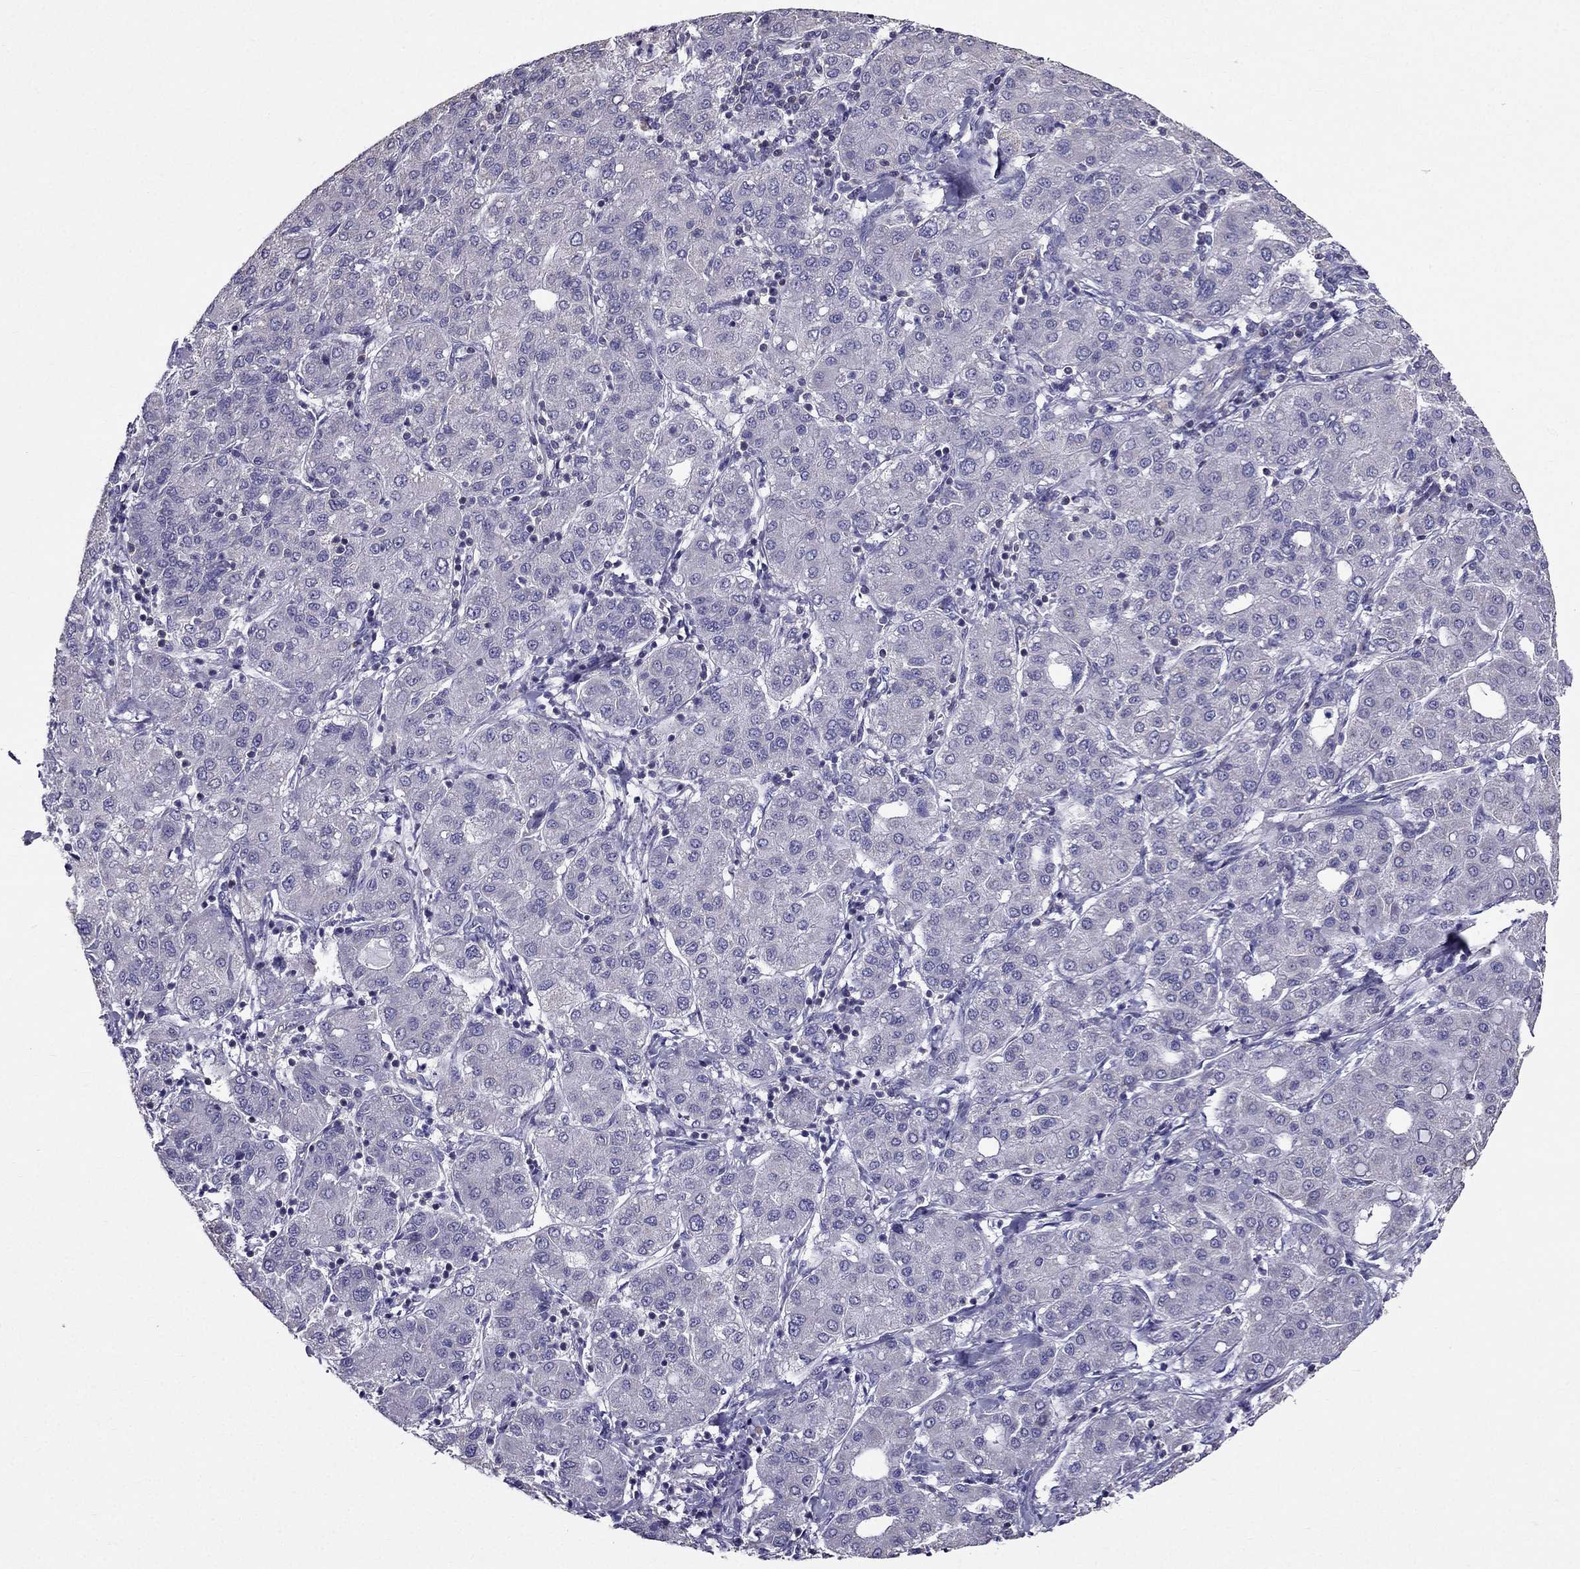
{"staining": {"intensity": "negative", "quantity": "none", "location": "none"}, "tissue": "liver cancer", "cell_type": "Tumor cells", "image_type": "cancer", "snomed": [{"axis": "morphology", "description": "Carcinoma, Hepatocellular, NOS"}, {"axis": "topography", "description": "Liver"}], "caption": "There is no significant positivity in tumor cells of hepatocellular carcinoma (liver).", "gene": "AAK1", "patient": {"sex": "male", "age": 65}}